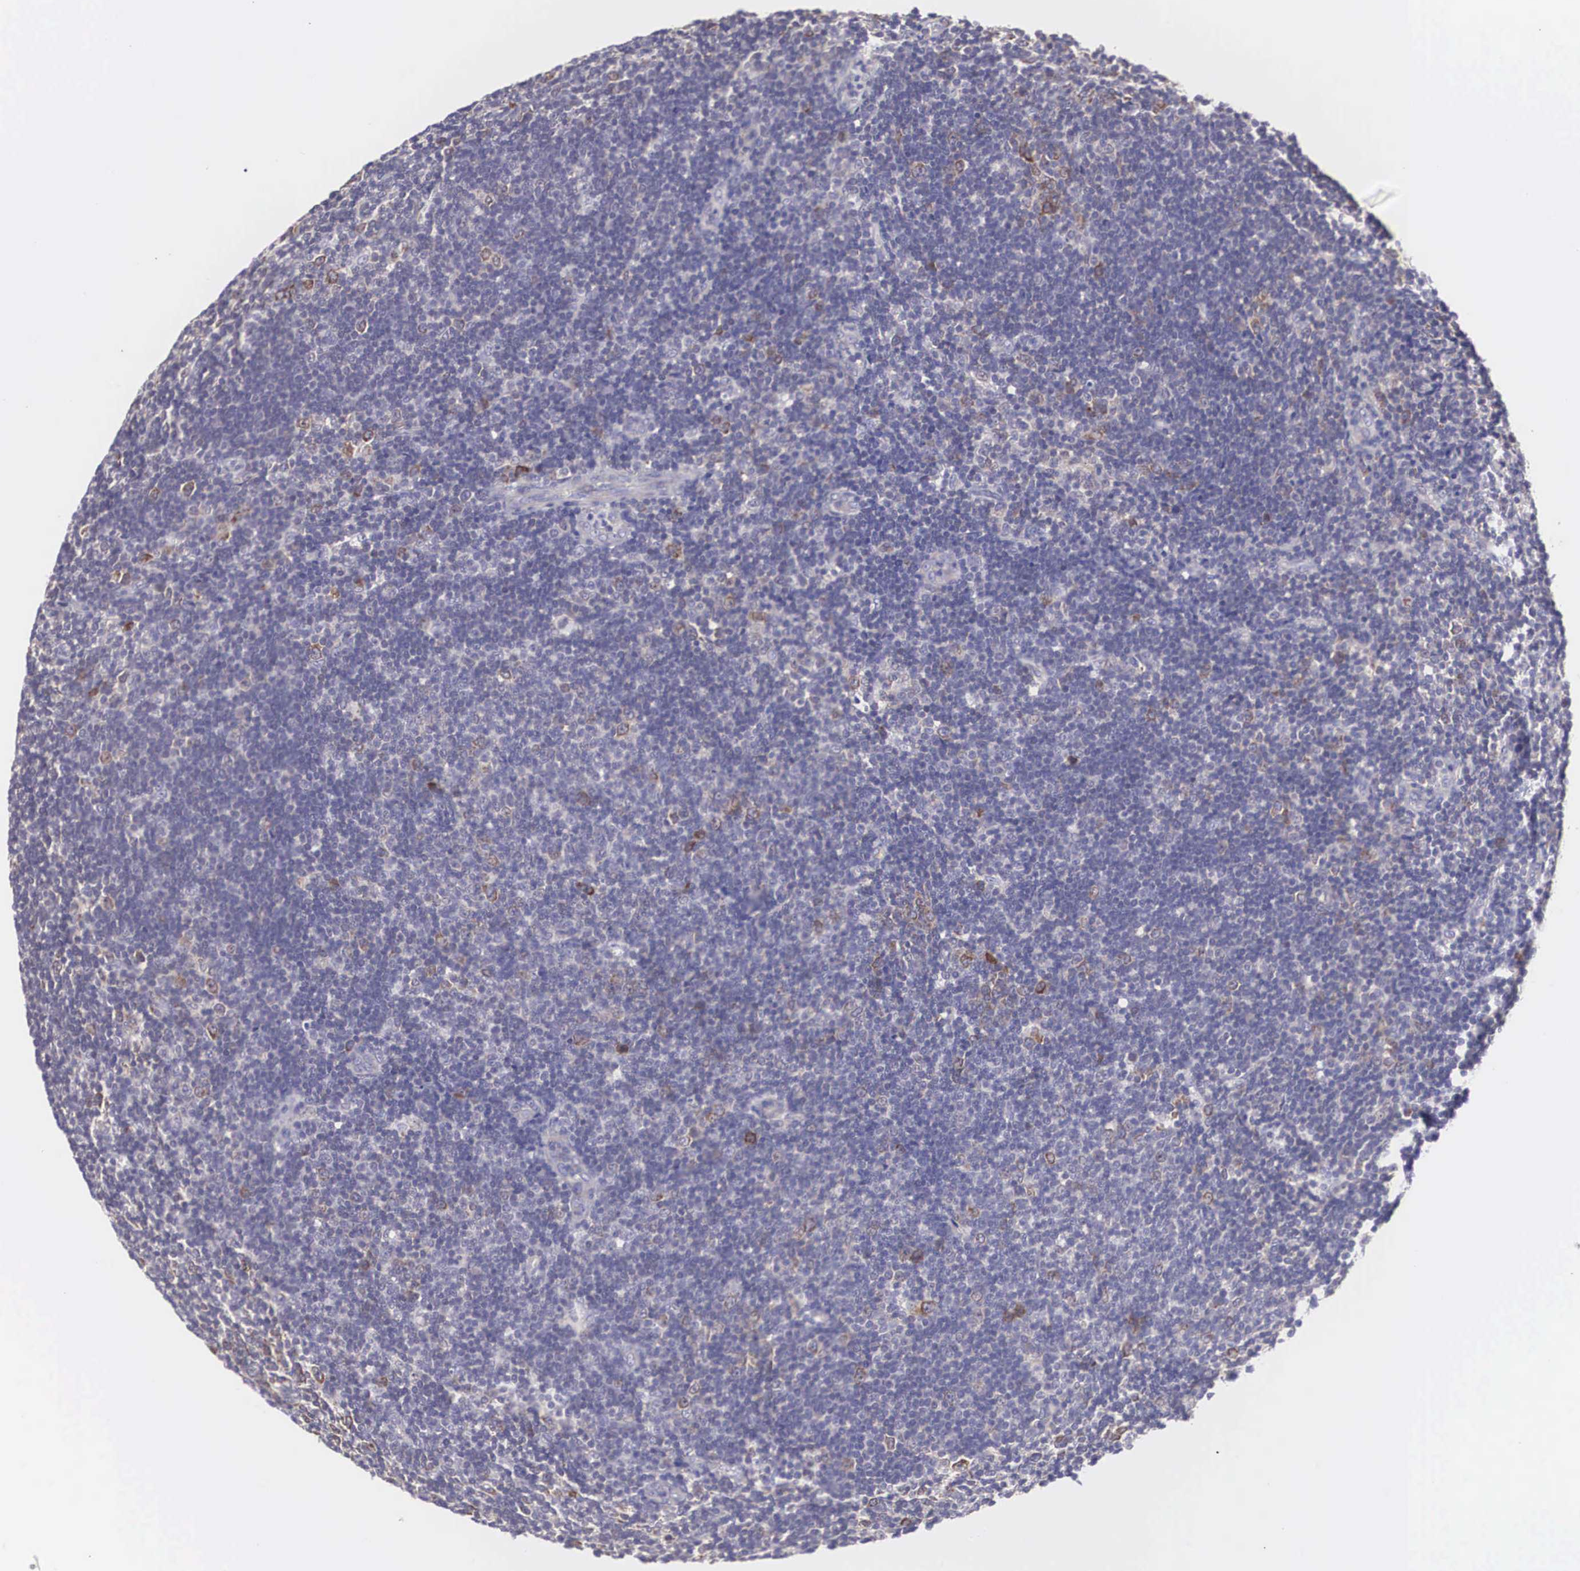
{"staining": {"intensity": "weak", "quantity": "<25%", "location": "cytoplasmic/membranous"}, "tissue": "lymphoma", "cell_type": "Tumor cells", "image_type": "cancer", "snomed": [{"axis": "morphology", "description": "Malignant lymphoma, non-Hodgkin's type, Low grade"}, {"axis": "topography", "description": "Lymph node"}], "caption": "DAB immunohistochemical staining of human lymphoma demonstrates no significant staining in tumor cells.", "gene": "TXLNG", "patient": {"sex": "male", "age": 49}}